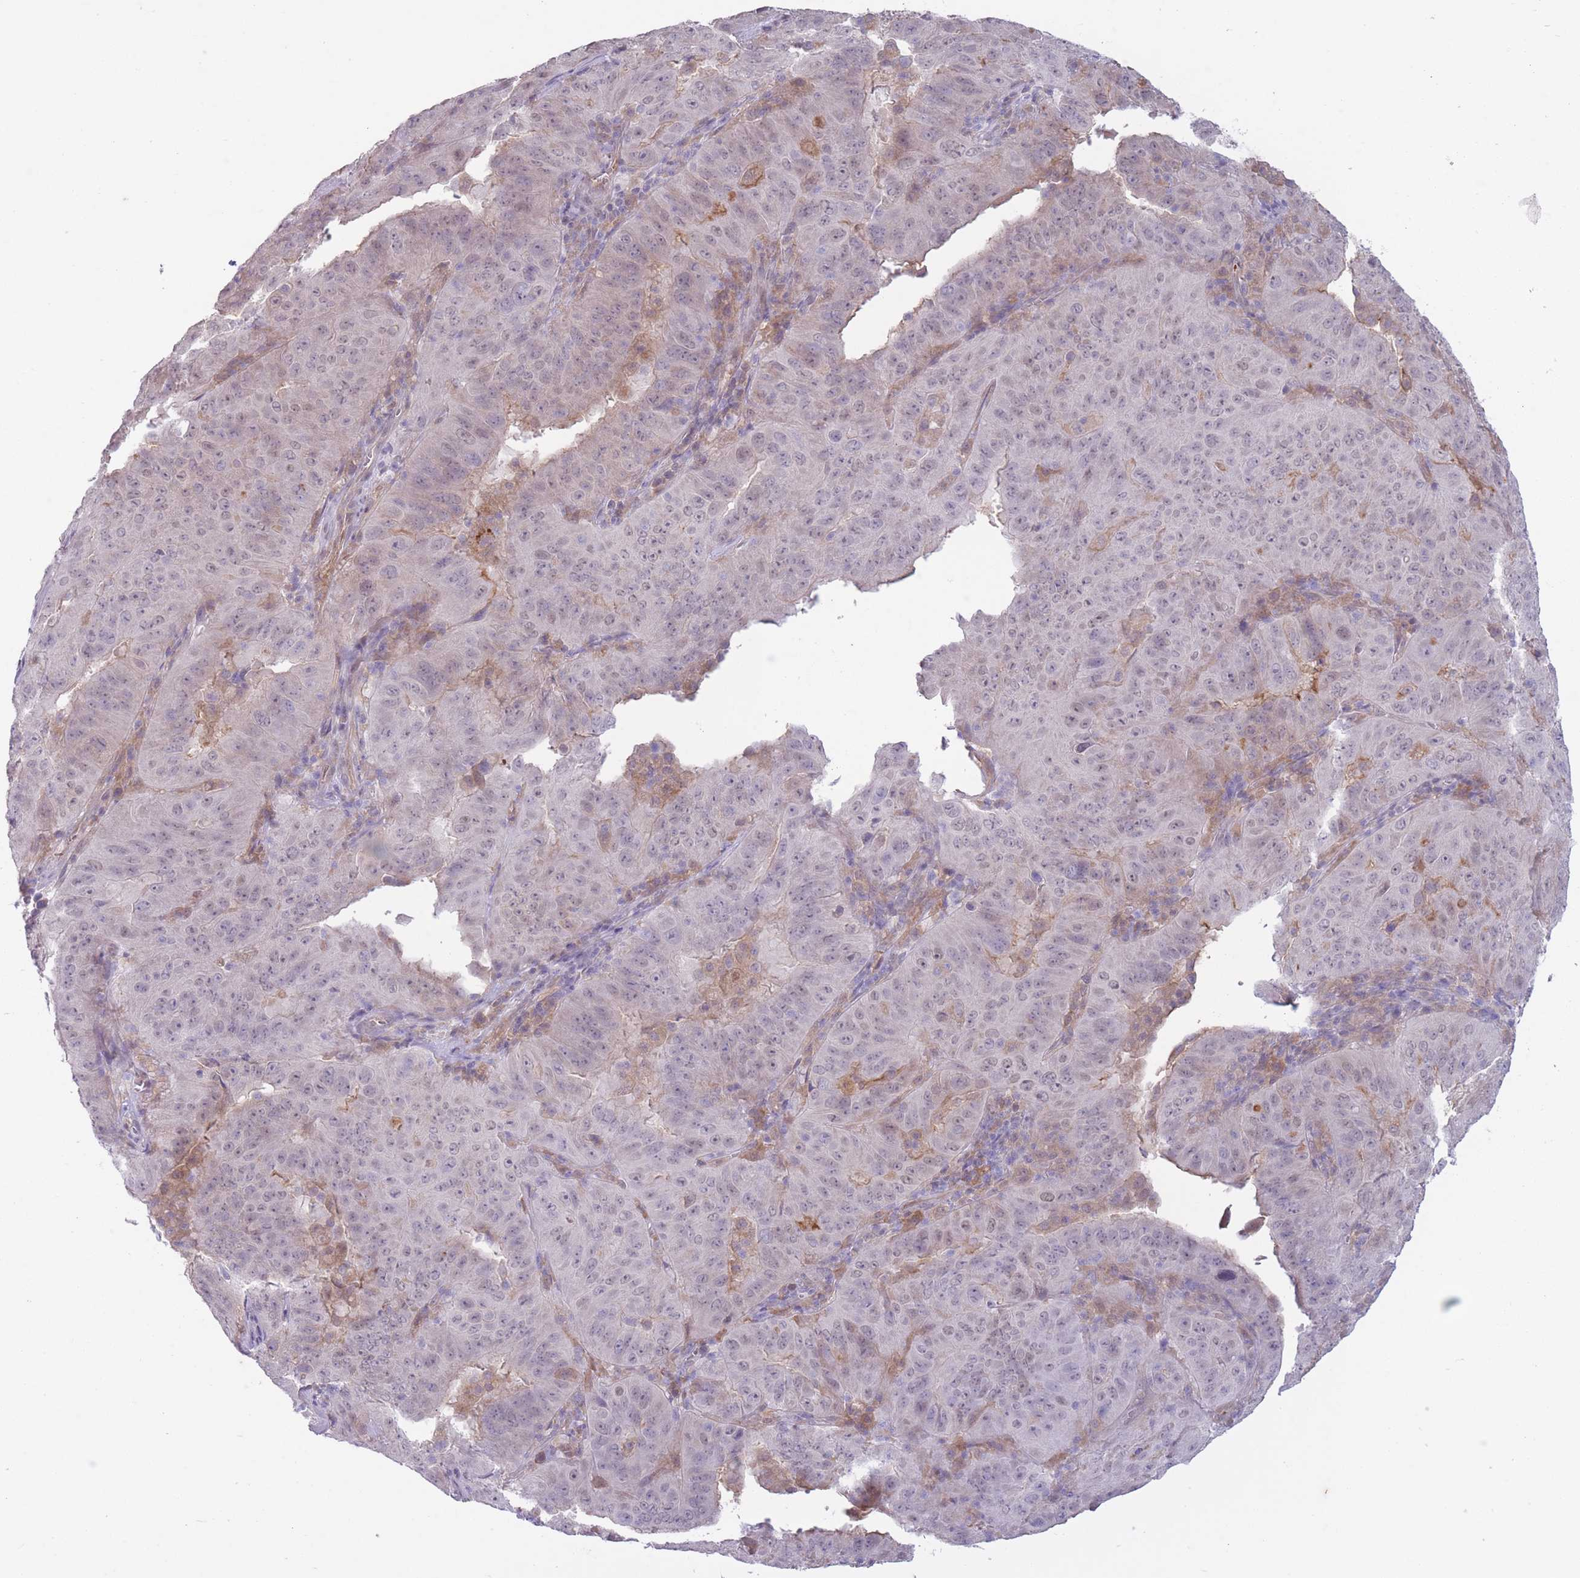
{"staining": {"intensity": "weak", "quantity": "<25%", "location": "cytoplasmic/membranous,nuclear"}, "tissue": "pancreatic cancer", "cell_type": "Tumor cells", "image_type": "cancer", "snomed": [{"axis": "morphology", "description": "Adenocarcinoma, NOS"}, {"axis": "topography", "description": "Pancreas"}], "caption": "An image of human pancreatic cancer (adenocarcinoma) is negative for staining in tumor cells.", "gene": "ARPIN", "patient": {"sex": "male", "age": 63}}